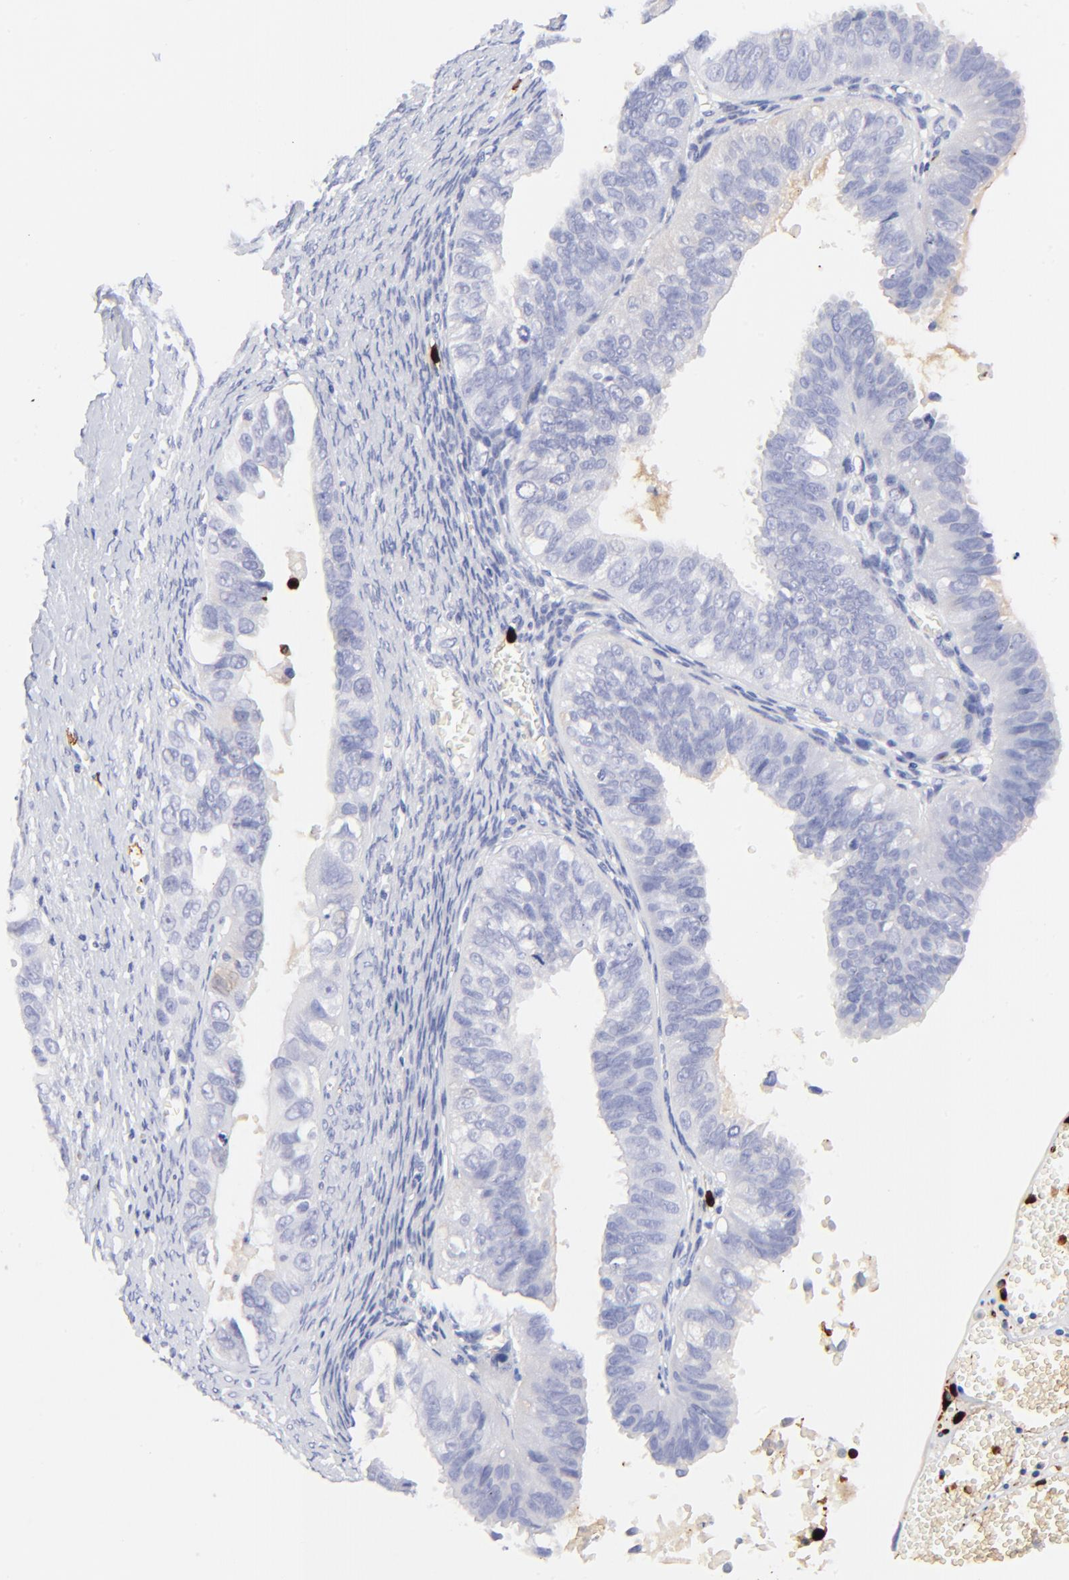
{"staining": {"intensity": "negative", "quantity": "none", "location": "none"}, "tissue": "ovarian cancer", "cell_type": "Tumor cells", "image_type": "cancer", "snomed": [{"axis": "morphology", "description": "Carcinoma, endometroid"}, {"axis": "topography", "description": "Ovary"}], "caption": "High power microscopy histopathology image of an immunohistochemistry (IHC) micrograph of ovarian cancer (endometroid carcinoma), revealing no significant positivity in tumor cells. (DAB immunohistochemistry with hematoxylin counter stain).", "gene": "S100A12", "patient": {"sex": "female", "age": 85}}